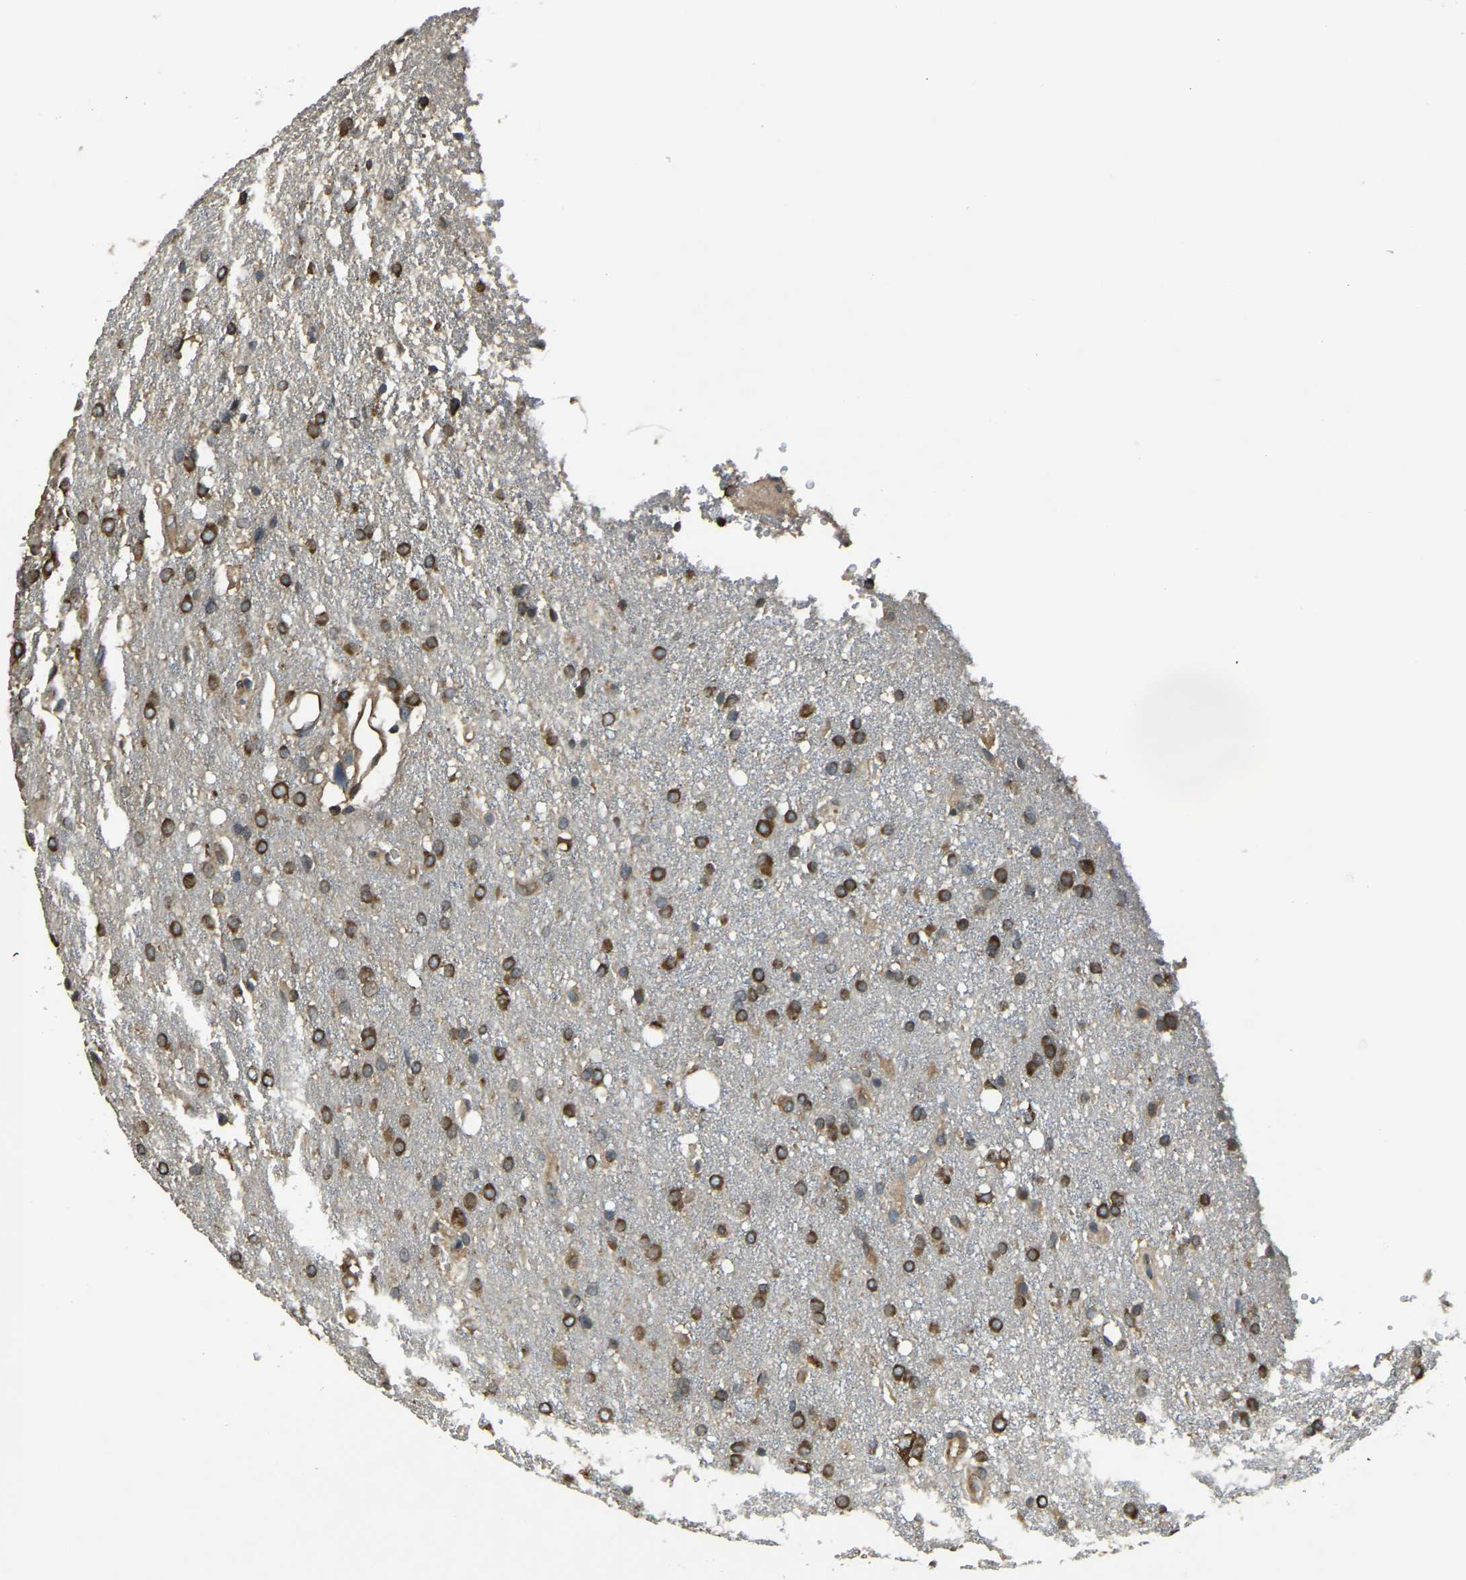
{"staining": {"intensity": "strong", "quantity": ">75%", "location": "cytoplasmic/membranous"}, "tissue": "glioma", "cell_type": "Tumor cells", "image_type": "cancer", "snomed": [{"axis": "morphology", "description": "Glioma, malignant, High grade"}, {"axis": "topography", "description": "Brain"}], "caption": "Strong cytoplasmic/membranous staining is present in about >75% of tumor cells in malignant glioma (high-grade).", "gene": "AIMP1", "patient": {"sex": "female", "age": 58}}